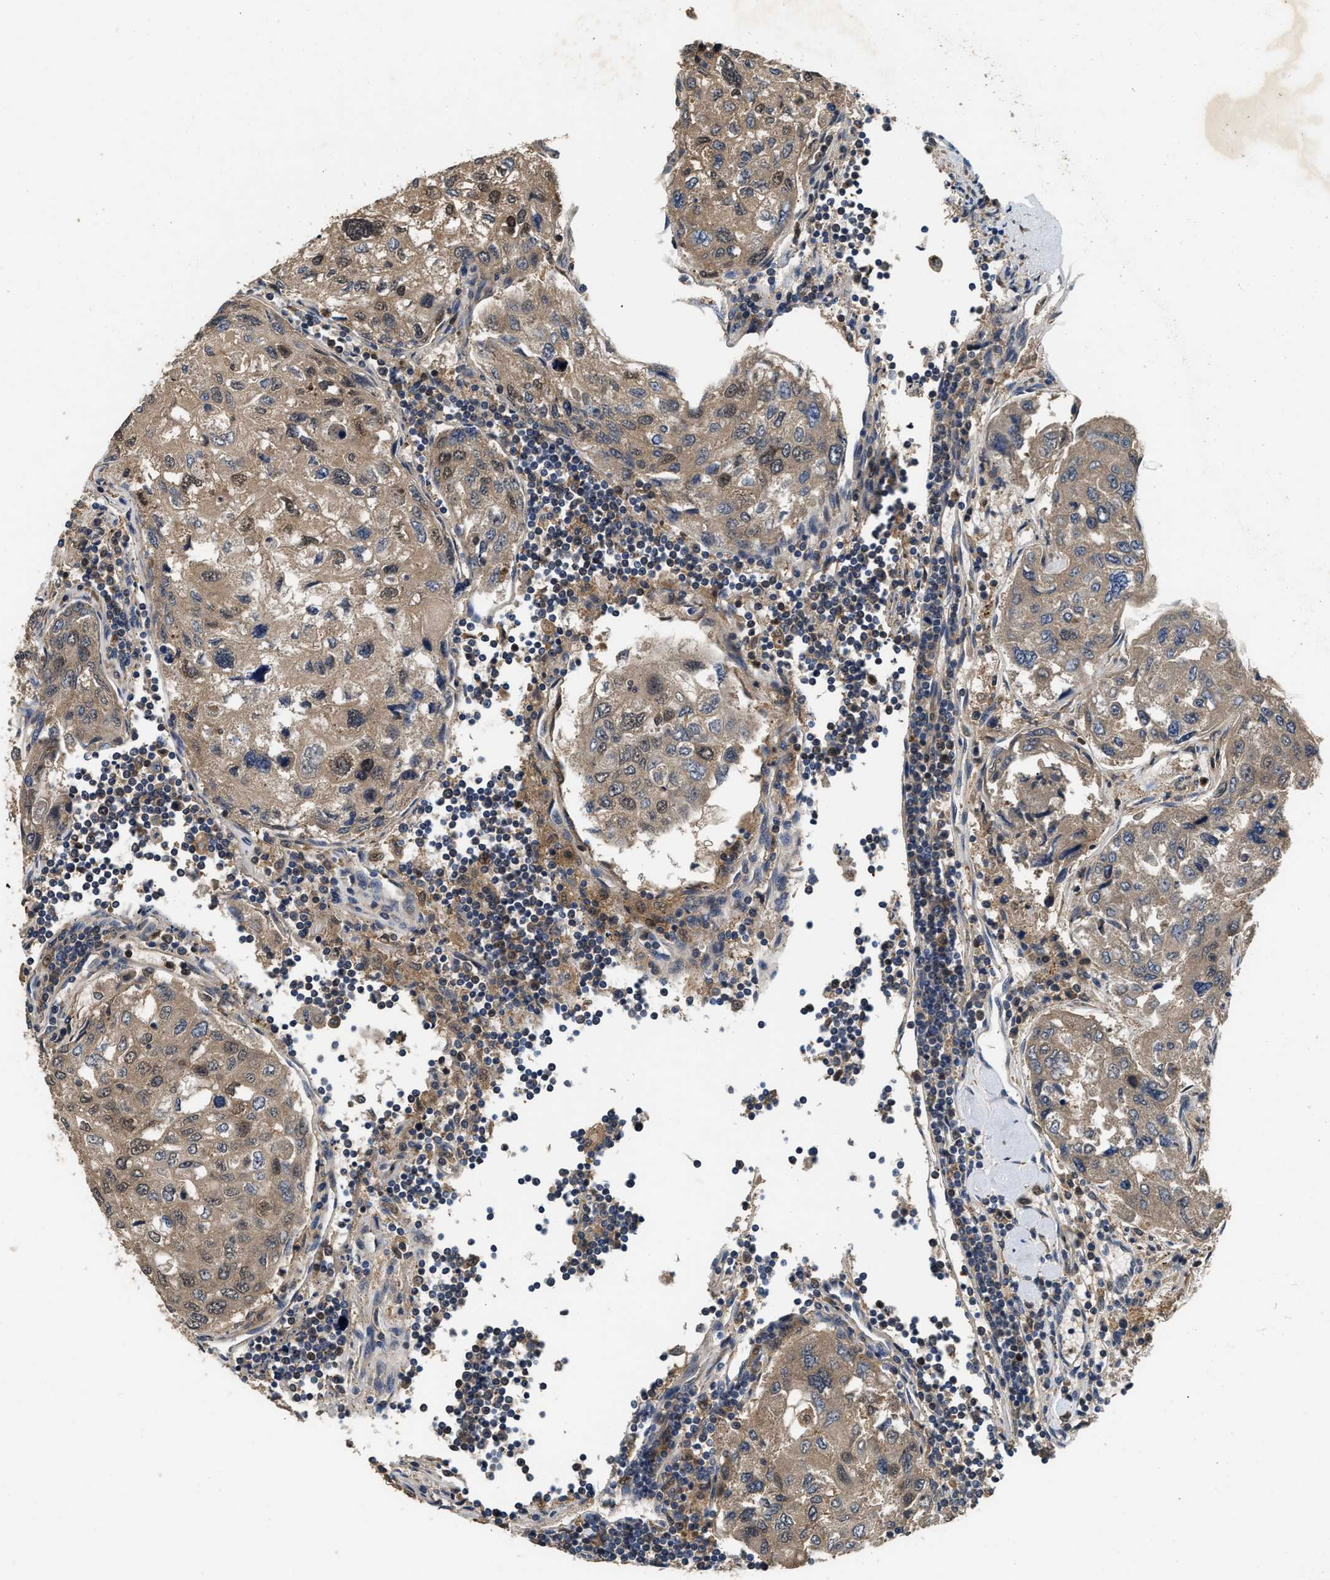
{"staining": {"intensity": "weak", "quantity": ">75%", "location": "cytoplasmic/membranous"}, "tissue": "urothelial cancer", "cell_type": "Tumor cells", "image_type": "cancer", "snomed": [{"axis": "morphology", "description": "Urothelial carcinoma, High grade"}, {"axis": "topography", "description": "Lymph node"}, {"axis": "topography", "description": "Urinary bladder"}], "caption": "An immunohistochemistry (IHC) image of neoplastic tissue is shown. Protein staining in brown highlights weak cytoplasmic/membranous positivity in high-grade urothelial carcinoma within tumor cells.", "gene": "OSTF1", "patient": {"sex": "male", "age": 51}}